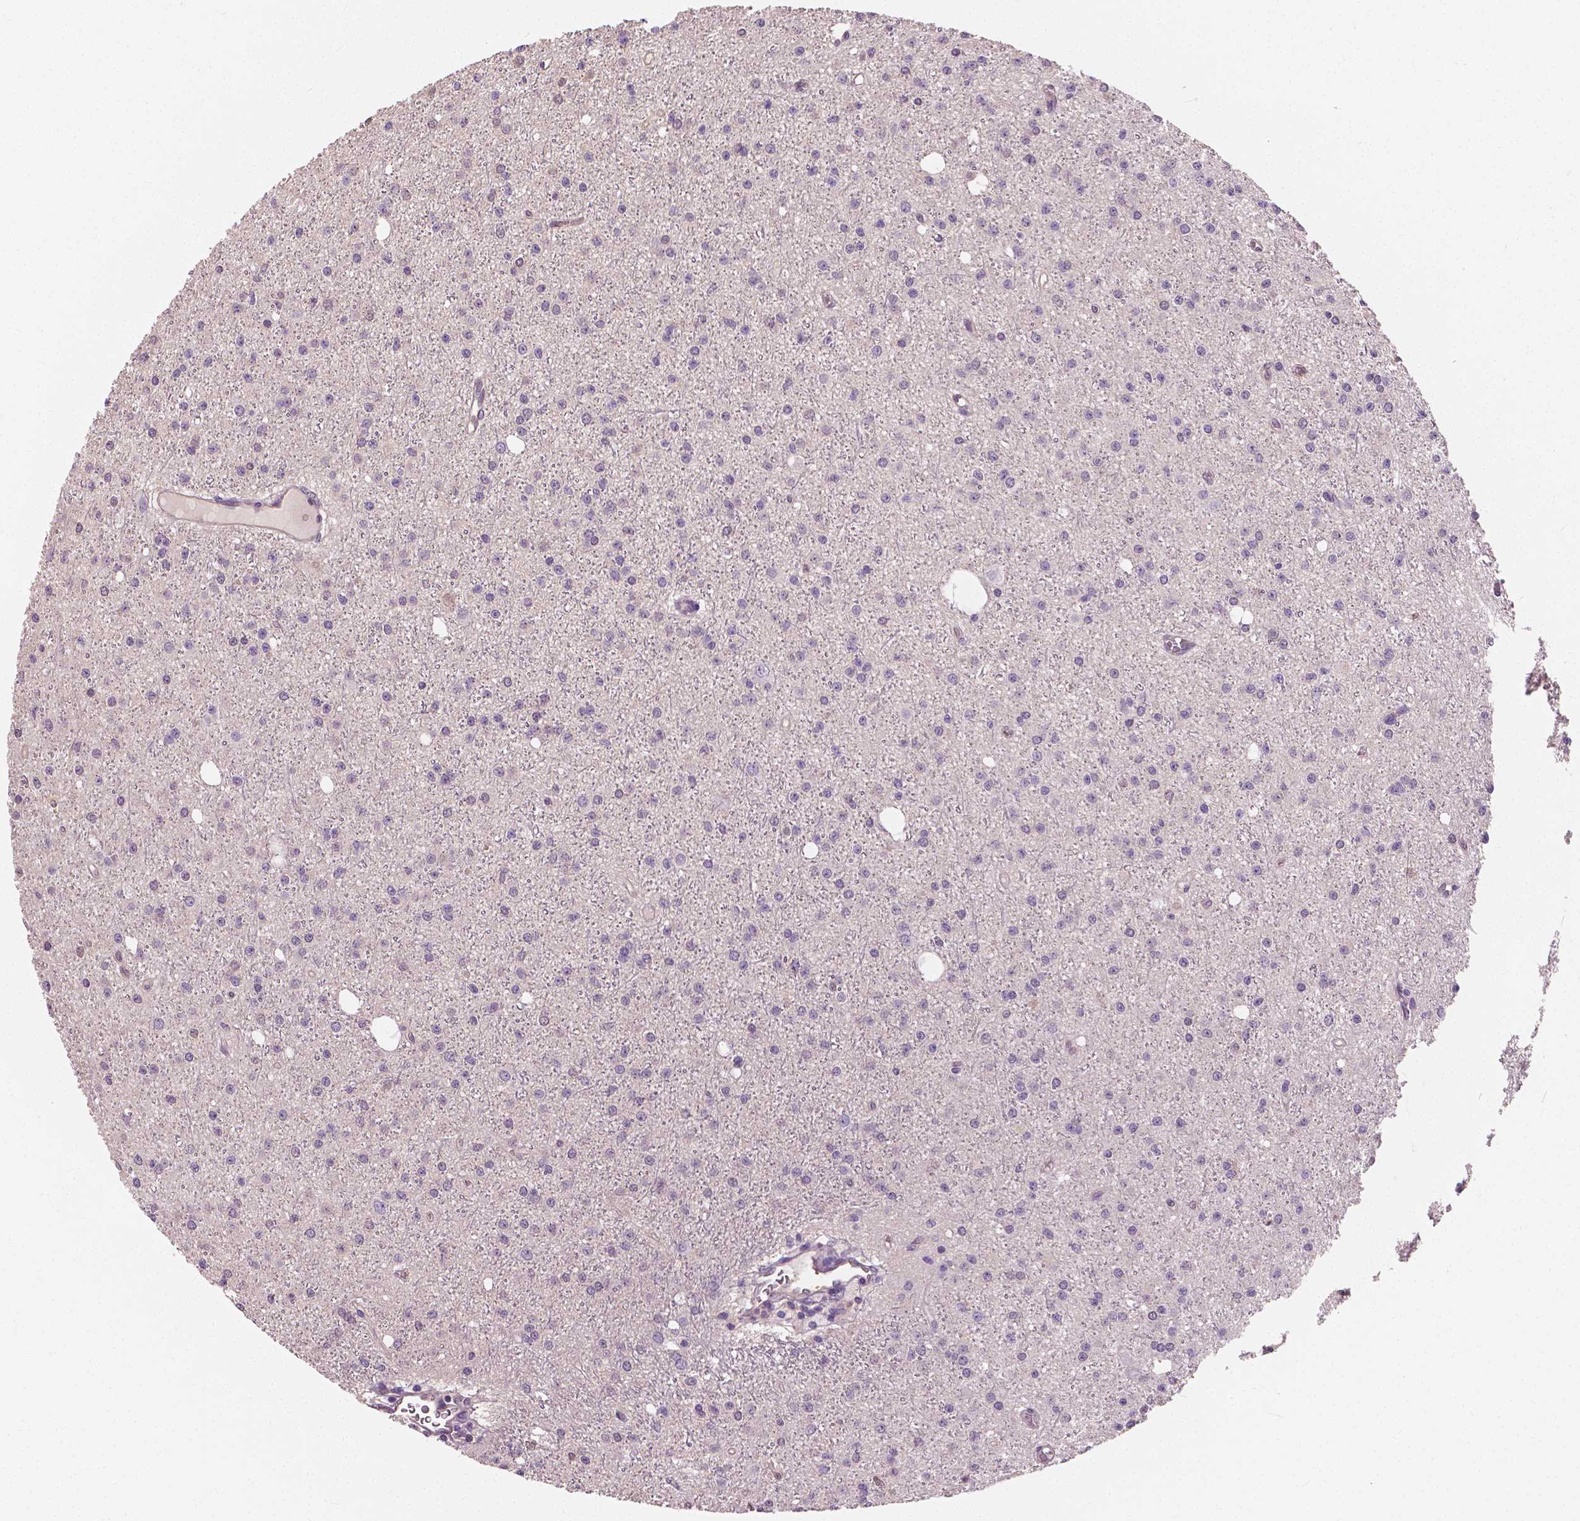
{"staining": {"intensity": "negative", "quantity": "none", "location": "none"}, "tissue": "glioma", "cell_type": "Tumor cells", "image_type": "cancer", "snomed": [{"axis": "morphology", "description": "Glioma, malignant, Low grade"}, {"axis": "topography", "description": "Brain"}], "caption": "Glioma was stained to show a protein in brown. There is no significant expression in tumor cells. The staining was performed using DAB (3,3'-diaminobenzidine) to visualize the protein expression in brown, while the nuclei were stained in blue with hematoxylin (Magnification: 20x).", "gene": "TKFC", "patient": {"sex": "male", "age": 27}}